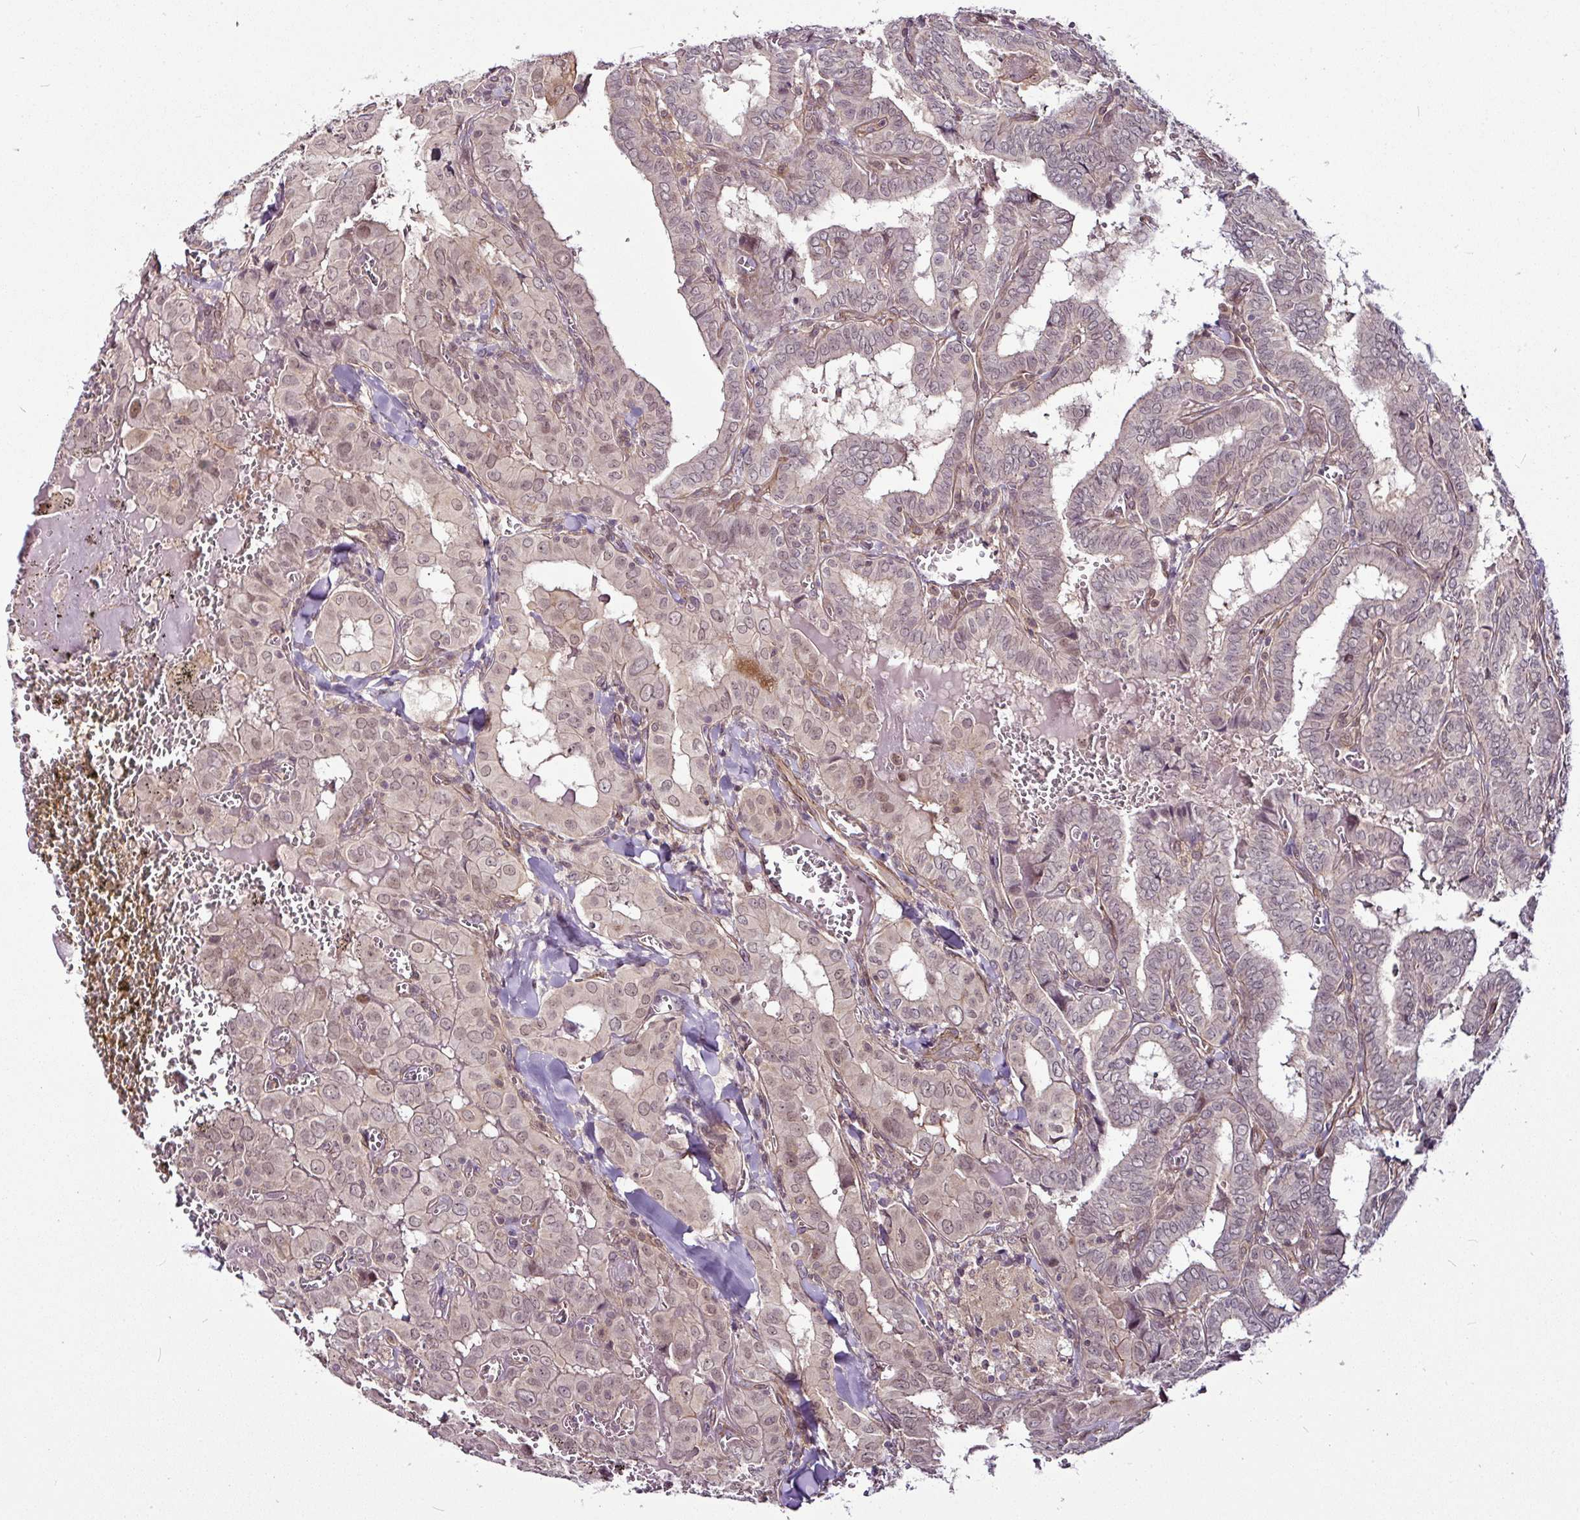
{"staining": {"intensity": "weak", "quantity": ">75%", "location": "nuclear"}, "tissue": "thyroid cancer", "cell_type": "Tumor cells", "image_type": "cancer", "snomed": [{"axis": "morphology", "description": "Papillary adenocarcinoma, NOS"}, {"axis": "topography", "description": "Thyroid gland"}], "caption": "The photomicrograph exhibits staining of thyroid cancer (papillary adenocarcinoma), revealing weak nuclear protein expression (brown color) within tumor cells.", "gene": "DCAF13", "patient": {"sex": "female", "age": 72}}